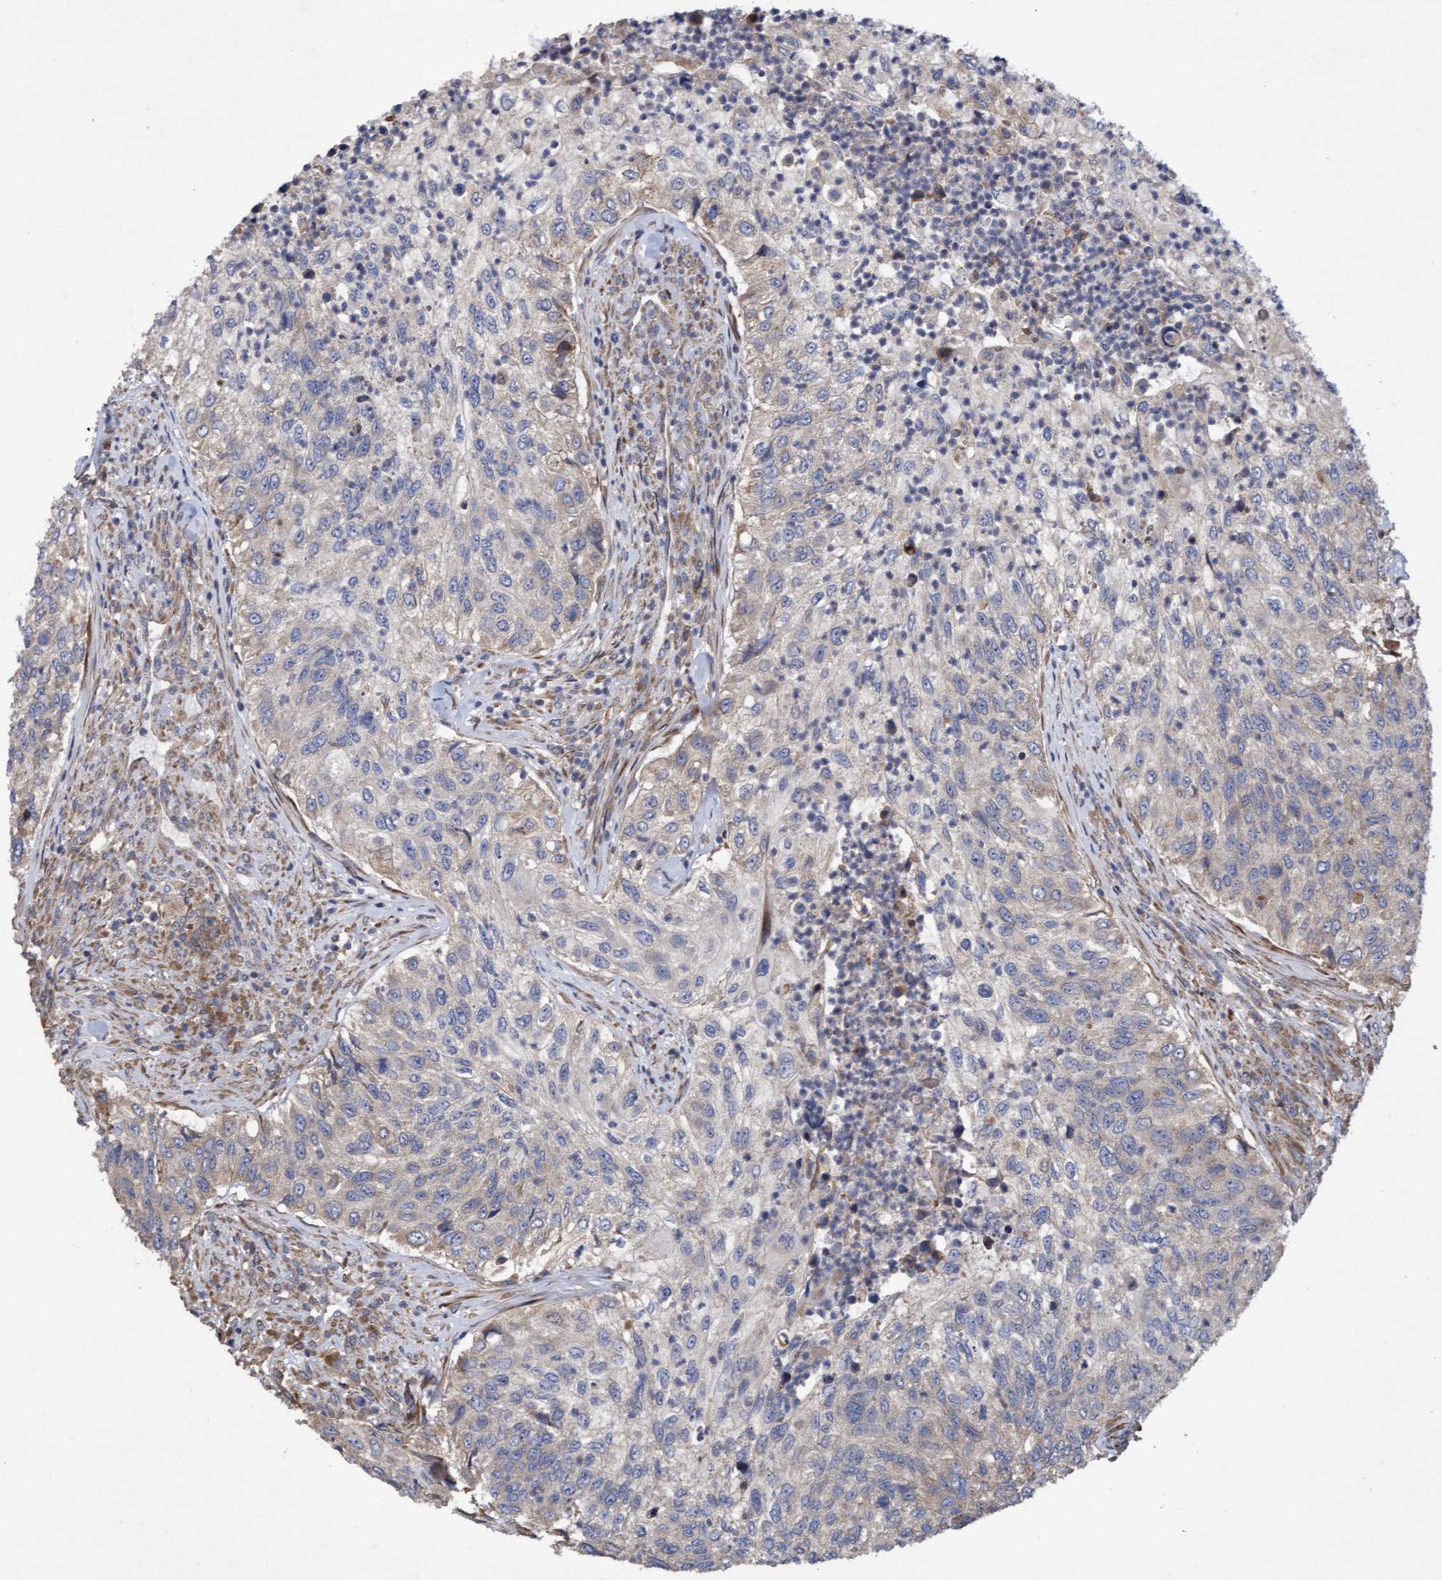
{"staining": {"intensity": "weak", "quantity": "<25%", "location": "cytoplasmic/membranous"}, "tissue": "urothelial cancer", "cell_type": "Tumor cells", "image_type": "cancer", "snomed": [{"axis": "morphology", "description": "Urothelial carcinoma, High grade"}, {"axis": "topography", "description": "Urinary bladder"}], "caption": "The photomicrograph displays no staining of tumor cells in urothelial cancer.", "gene": "ELP5", "patient": {"sex": "female", "age": 60}}